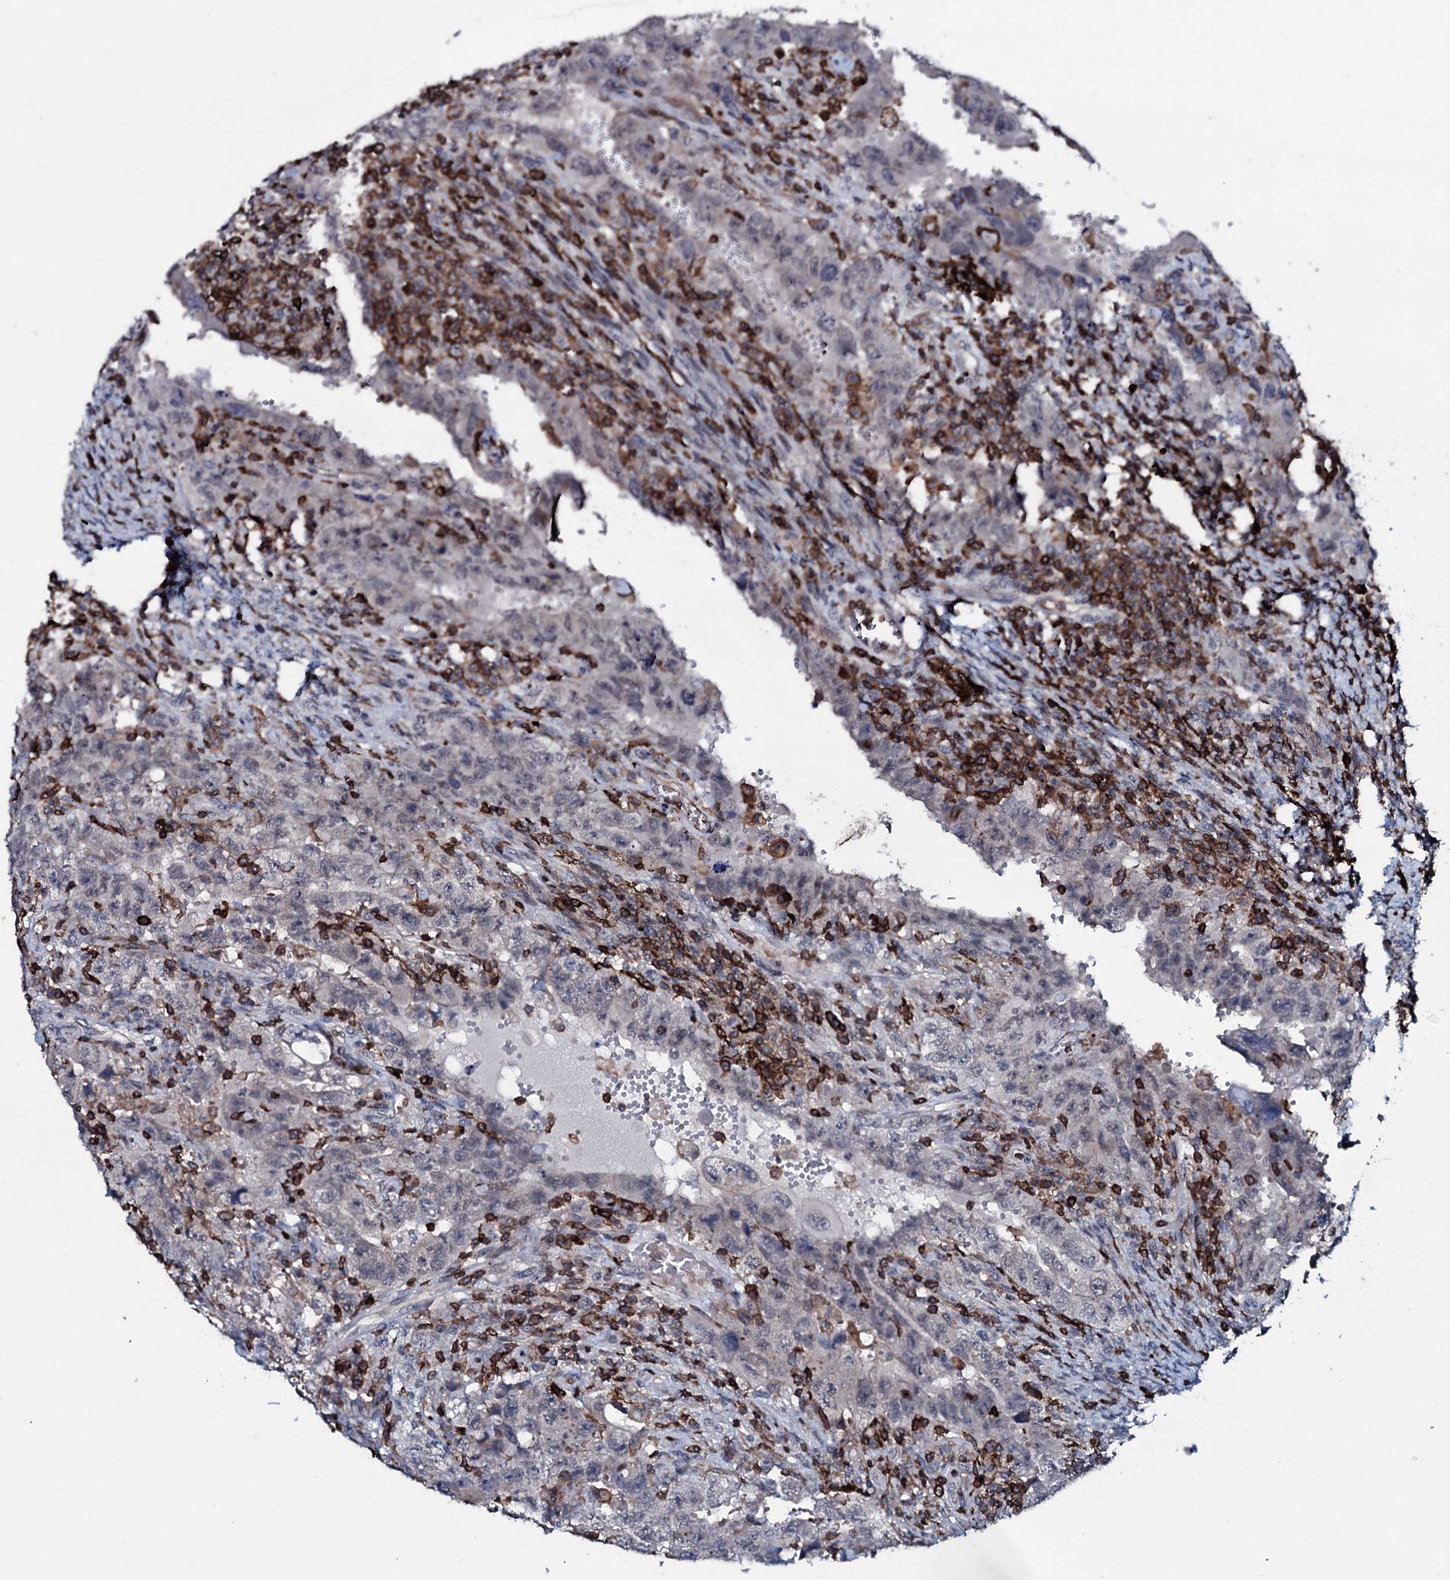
{"staining": {"intensity": "negative", "quantity": "none", "location": "none"}, "tissue": "testis cancer", "cell_type": "Tumor cells", "image_type": "cancer", "snomed": [{"axis": "morphology", "description": "Carcinoma, Embryonal, NOS"}, {"axis": "topography", "description": "Testis"}], "caption": "This image is of testis embryonal carcinoma stained with immunohistochemistry to label a protein in brown with the nuclei are counter-stained blue. There is no expression in tumor cells.", "gene": "OGFOD2", "patient": {"sex": "male", "age": 26}}